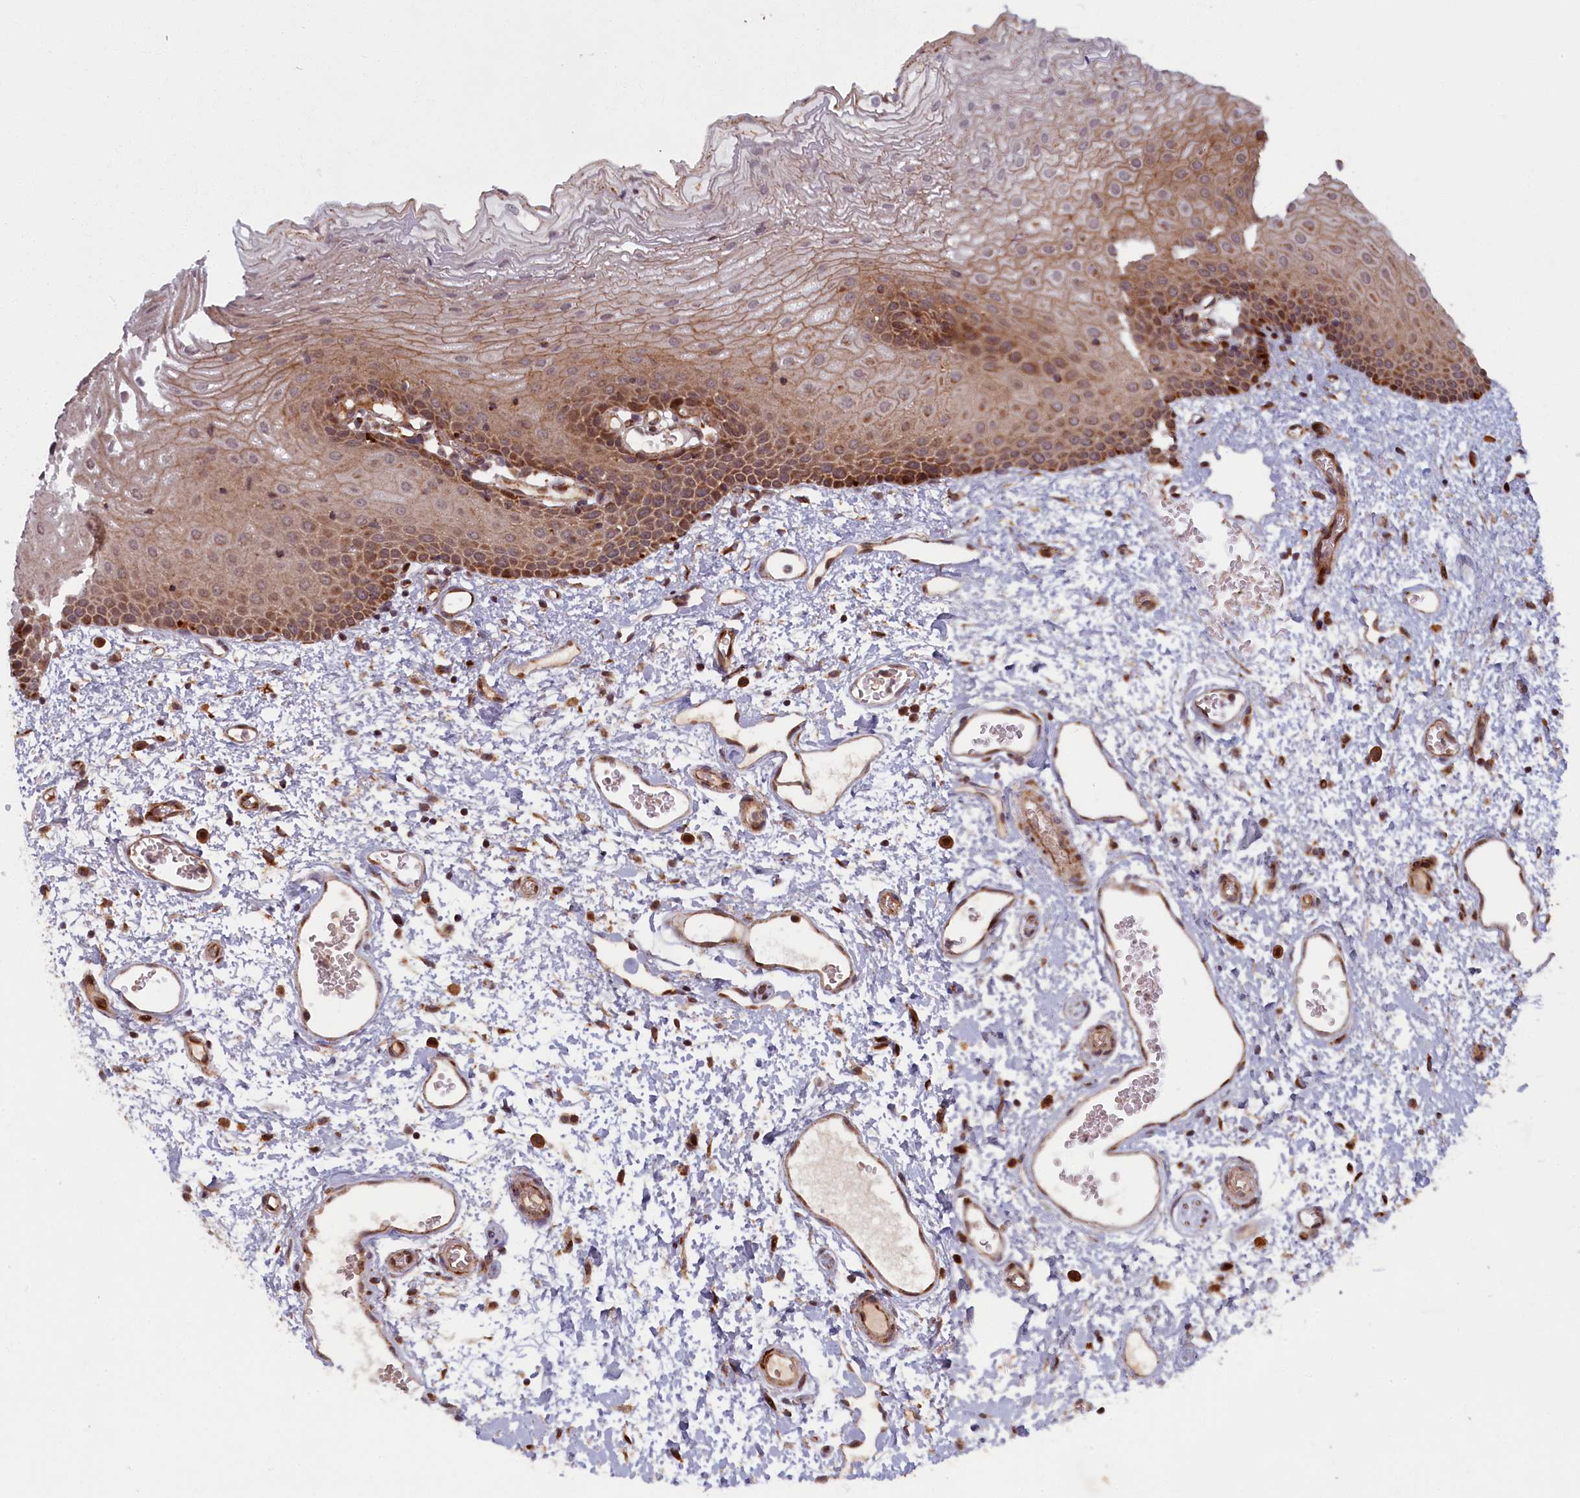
{"staining": {"intensity": "moderate", "quantity": ">75%", "location": "cytoplasmic/membranous"}, "tissue": "oral mucosa", "cell_type": "Squamous epithelial cells", "image_type": "normal", "snomed": [{"axis": "morphology", "description": "Normal tissue, NOS"}, {"axis": "topography", "description": "Oral tissue"}], "caption": "Immunohistochemistry (IHC) (DAB) staining of benign oral mucosa exhibits moderate cytoplasmic/membranous protein positivity in approximately >75% of squamous epithelial cells.", "gene": "PLA2G10", "patient": {"sex": "female", "age": 70}}